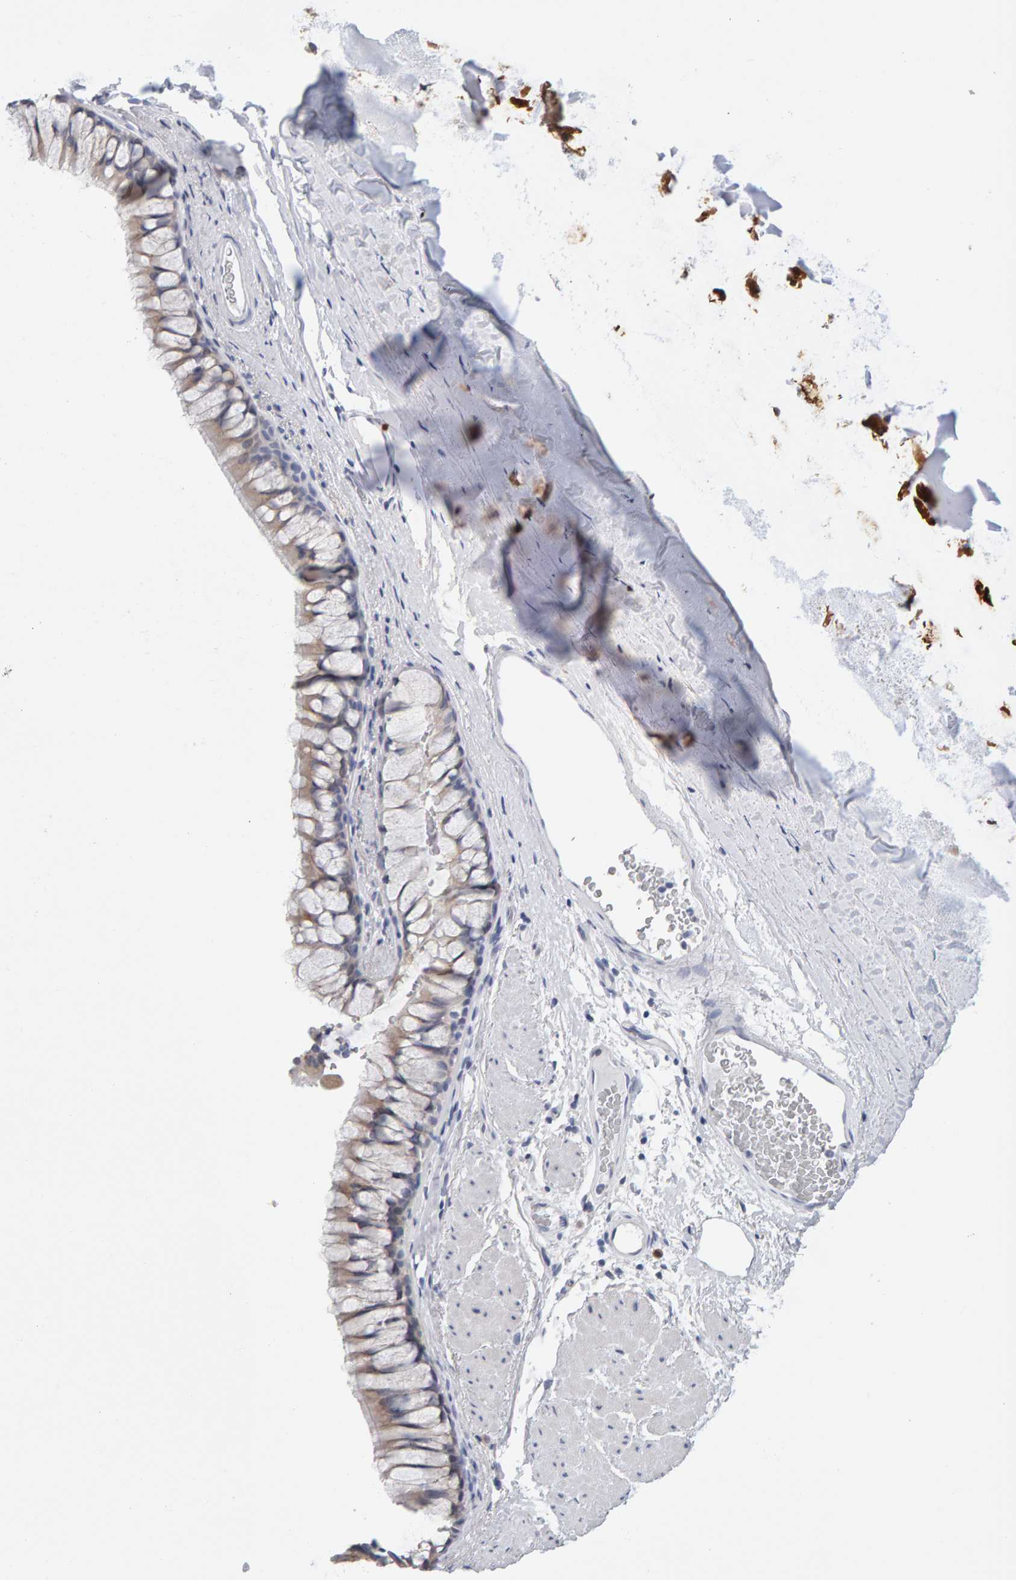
{"staining": {"intensity": "weak", "quantity": ">75%", "location": "cytoplasmic/membranous"}, "tissue": "bronchus", "cell_type": "Respiratory epithelial cells", "image_type": "normal", "snomed": [{"axis": "morphology", "description": "Normal tissue, NOS"}, {"axis": "topography", "description": "Cartilage tissue"}, {"axis": "topography", "description": "Bronchus"}], "caption": "DAB (3,3'-diaminobenzidine) immunohistochemical staining of unremarkable human bronchus demonstrates weak cytoplasmic/membranous protein expression in about >75% of respiratory epithelial cells. The staining was performed using DAB to visualize the protein expression in brown, while the nuclei were stained in blue with hematoxylin (Magnification: 20x).", "gene": "CTH", "patient": {"sex": "female", "age": 53}}